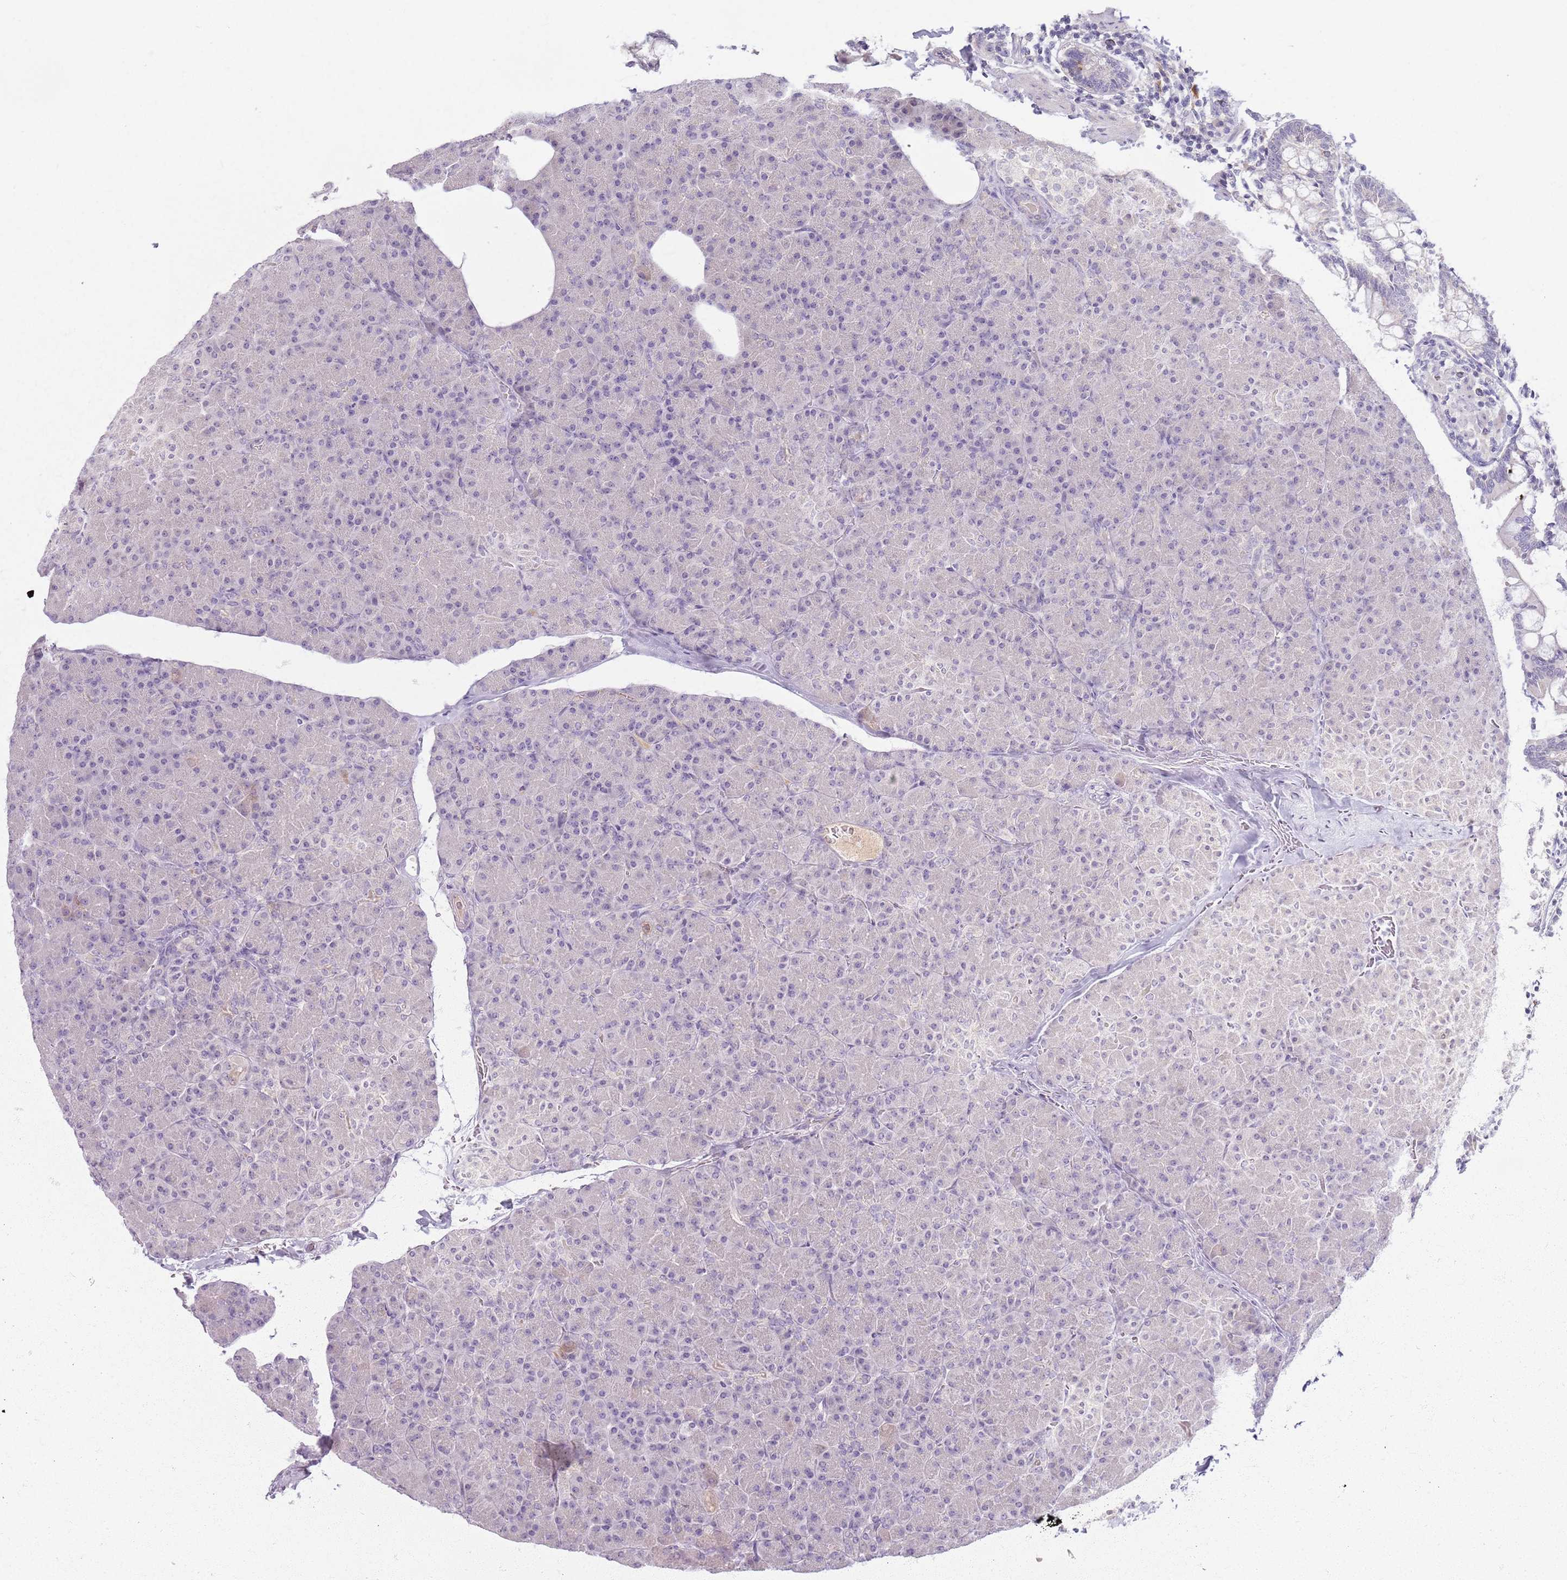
{"staining": {"intensity": "negative", "quantity": "none", "location": "none"}, "tissue": "pancreas", "cell_type": "Exocrine glandular cells", "image_type": "normal", "snomed": [{"axis": "morphology", "description": "Normal tissue, NOS"}, {"axis": "topography", "description": "Pancreas"}], "caption": "This is a histopathology image of immunohistochemistry staining of normal pancreas, which shows no positivity in exocrine glandular cells.", "gene": "CRIPT", "patient": {"sex": "female", "age": 43}}